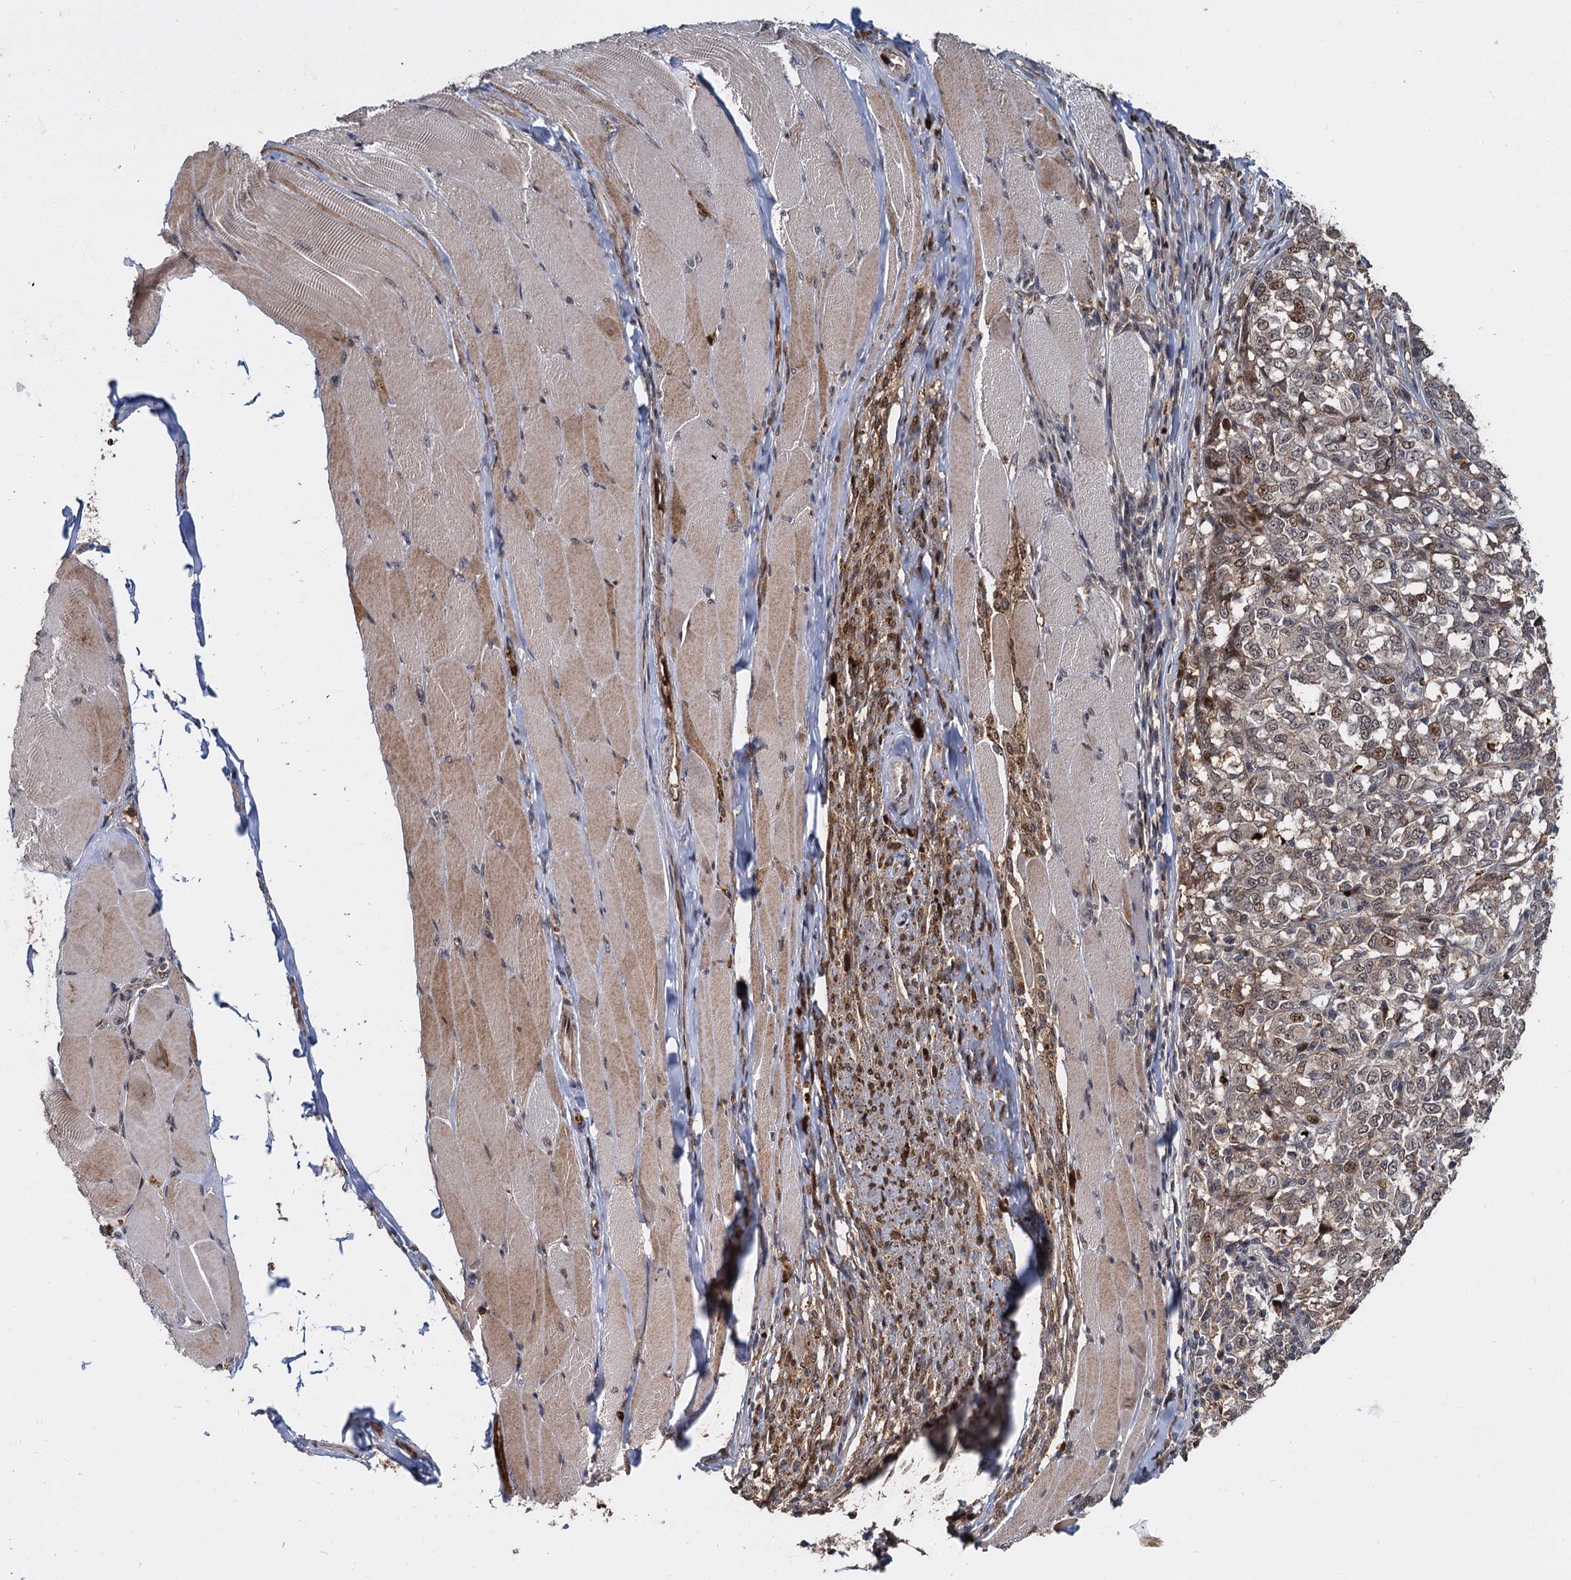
{"staining": {"intensity": "moderate", "quantity": "<25%", "location": "nuclear"}, "tissue": "melanoma", "cell_type": "Tumor cells", "image_type": "cancer", "snomed": [{"axis": "morphology", "description": "Malignant melanoma, NOS"}, {"axis": "topography", "description": "Skin"}], "caption": "This is an image of immunohistochemistry (IHC) staining of malignant melanoma, which shows moderate expression in the nuclear of tumor cells.", "gene": "FANCI", "patient": {"sex": "female", "age": 72}}